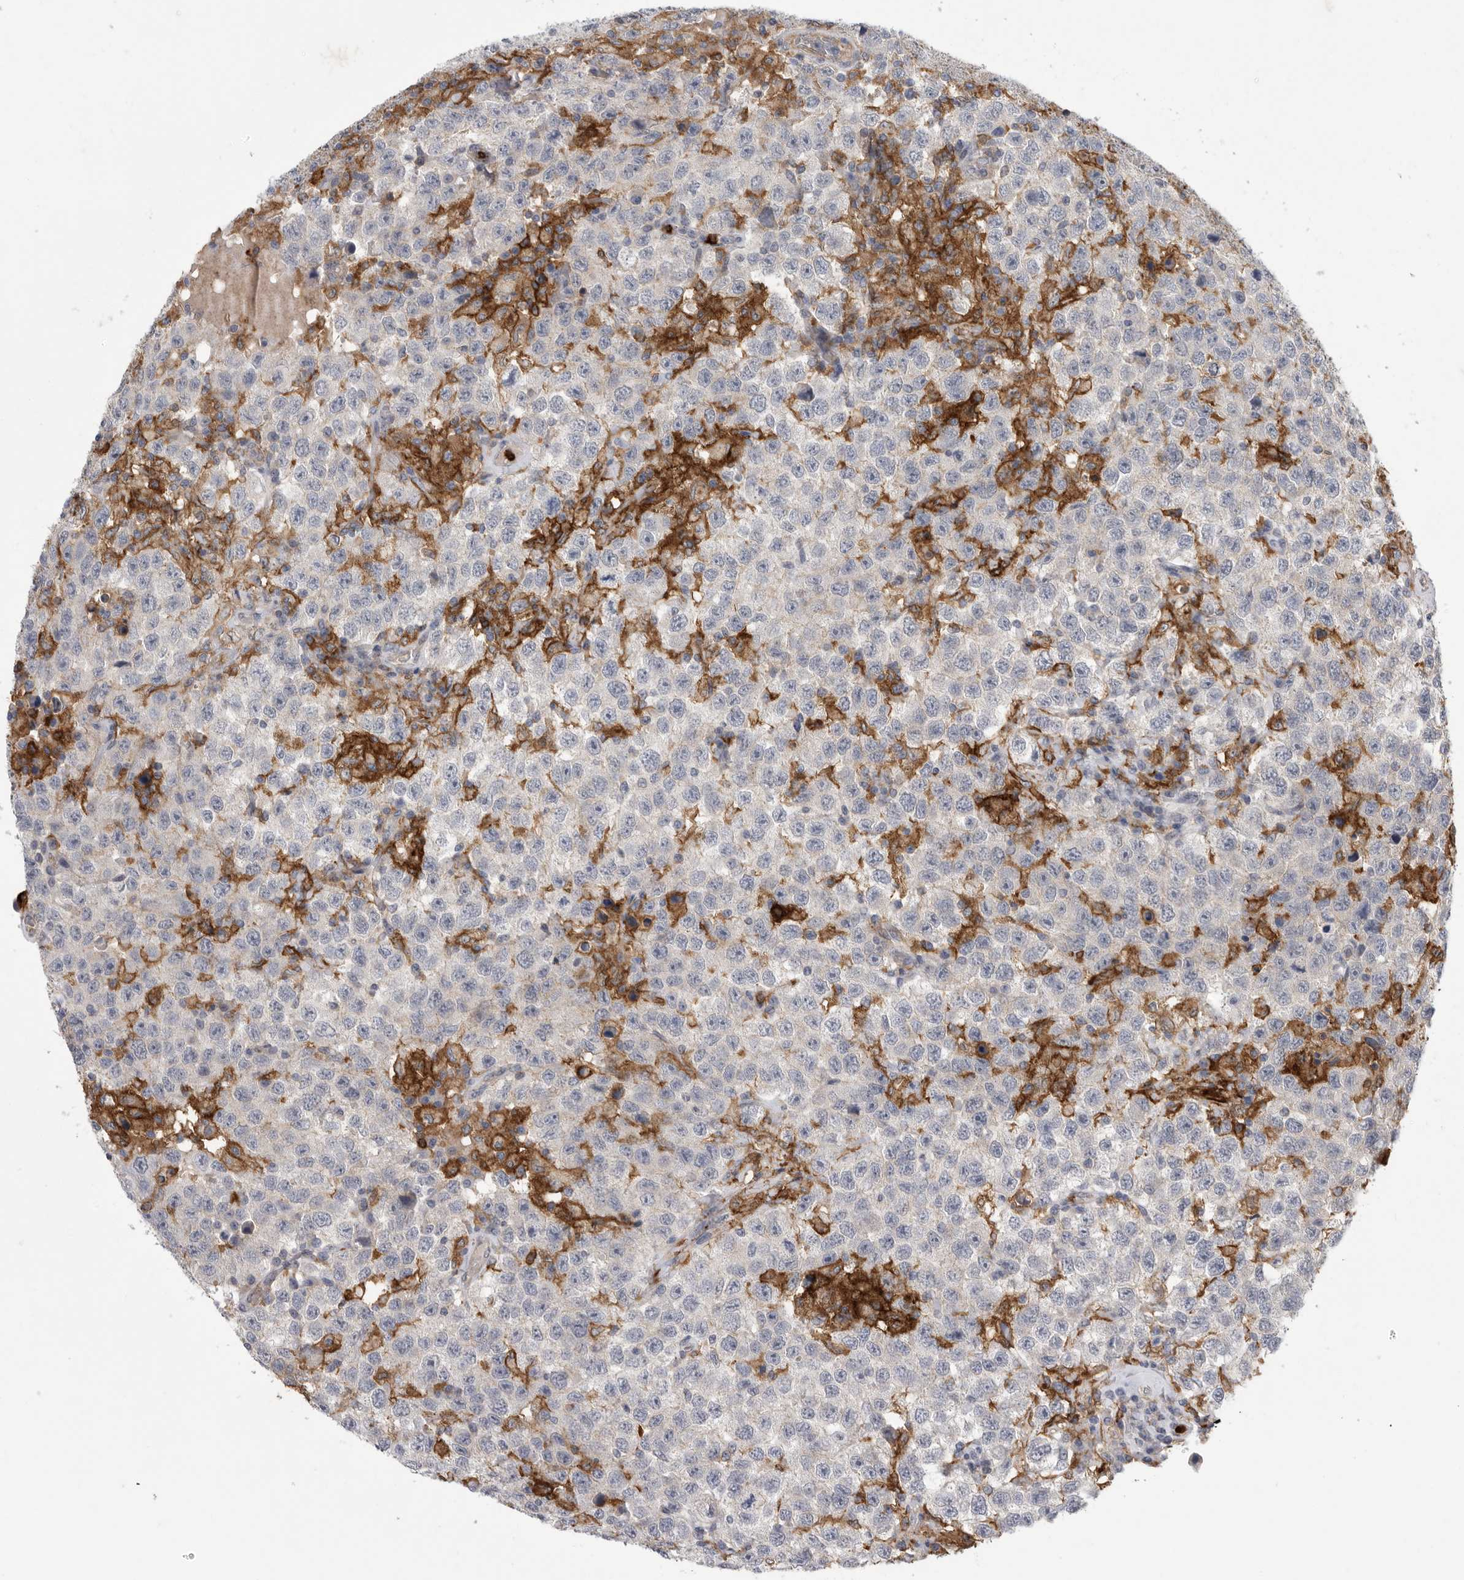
{"staining": {"intensity": "negative", "quantity": "none", "location": "none"}, "tissue": "testis cancer", "cell_type": "Tumor cells", "image_type": "cancer", "snomed": [{"axis": "morphology", "description": "Seminoma, NOS"}, {"axis": "topography", "description": "Testis"}], "caption": "Protein analysis of testis seminoma displays no significant staining in tumor cells.", "gene": "SIGLEC10", "patient": {"sex": "male", "age": 41}}